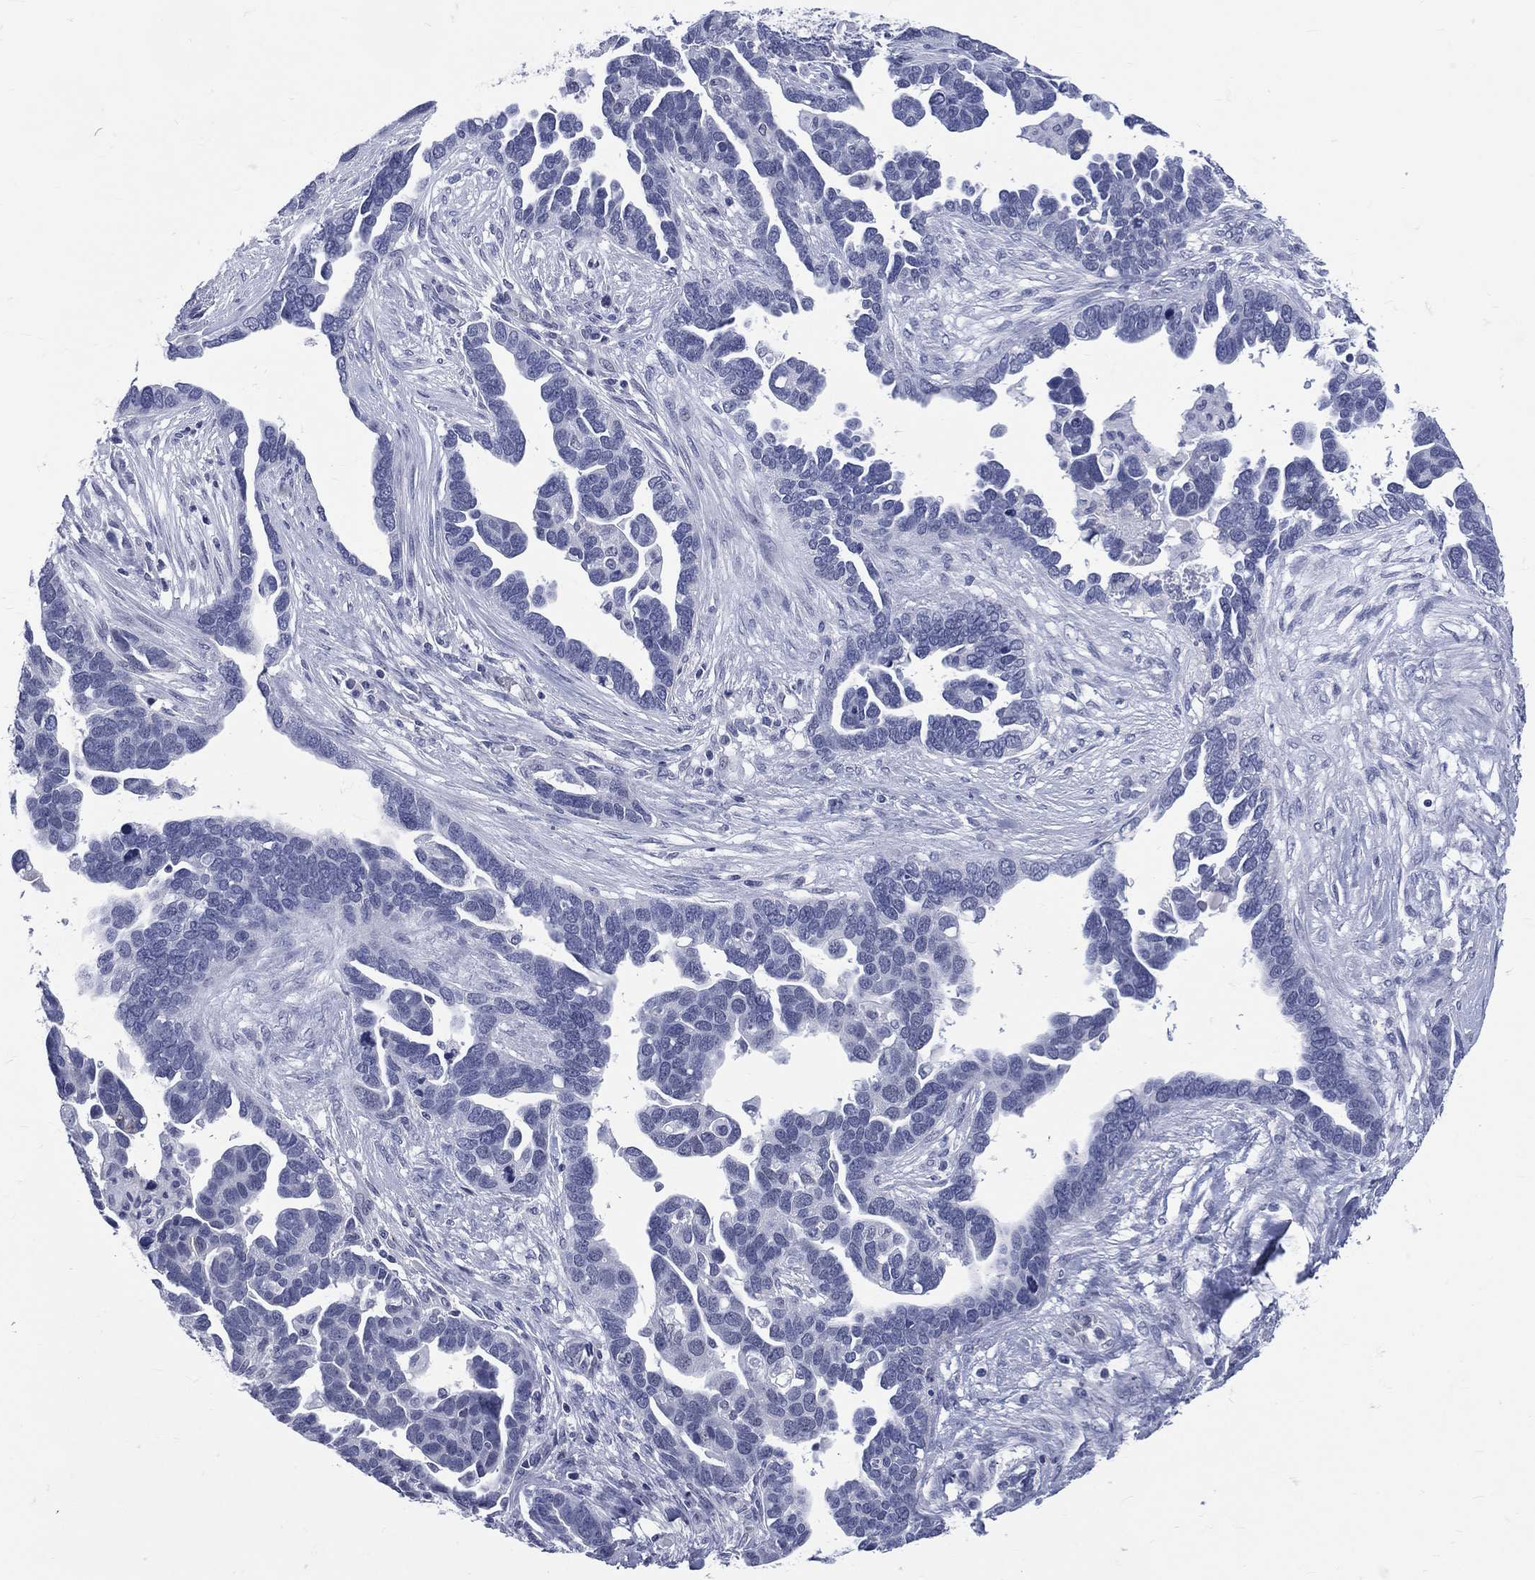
{"staining": {"intensity": "negative", "quantity": "none", "location": "none"}, "tissue": "ovarian cancer", "cell_type": "Tumor cells", "image_type": "cancer", "snomed": [{"axis": "morphology", "description": "Cystadenocarcinoma, serous, NOS"}, {"axis": "topography", "description": "Ovary"}], "caption": "Immunohistochemistry (IHC) histopathology image of human ovarian cancer (serous cystadenocarcinoma) stained for a protein (brown), which reveals no expression in tumor cells. (IHC, brightfield microscopy, high magnification).", "gene": "MLLT10", "patient": {"sex": "female", "age": 54}}